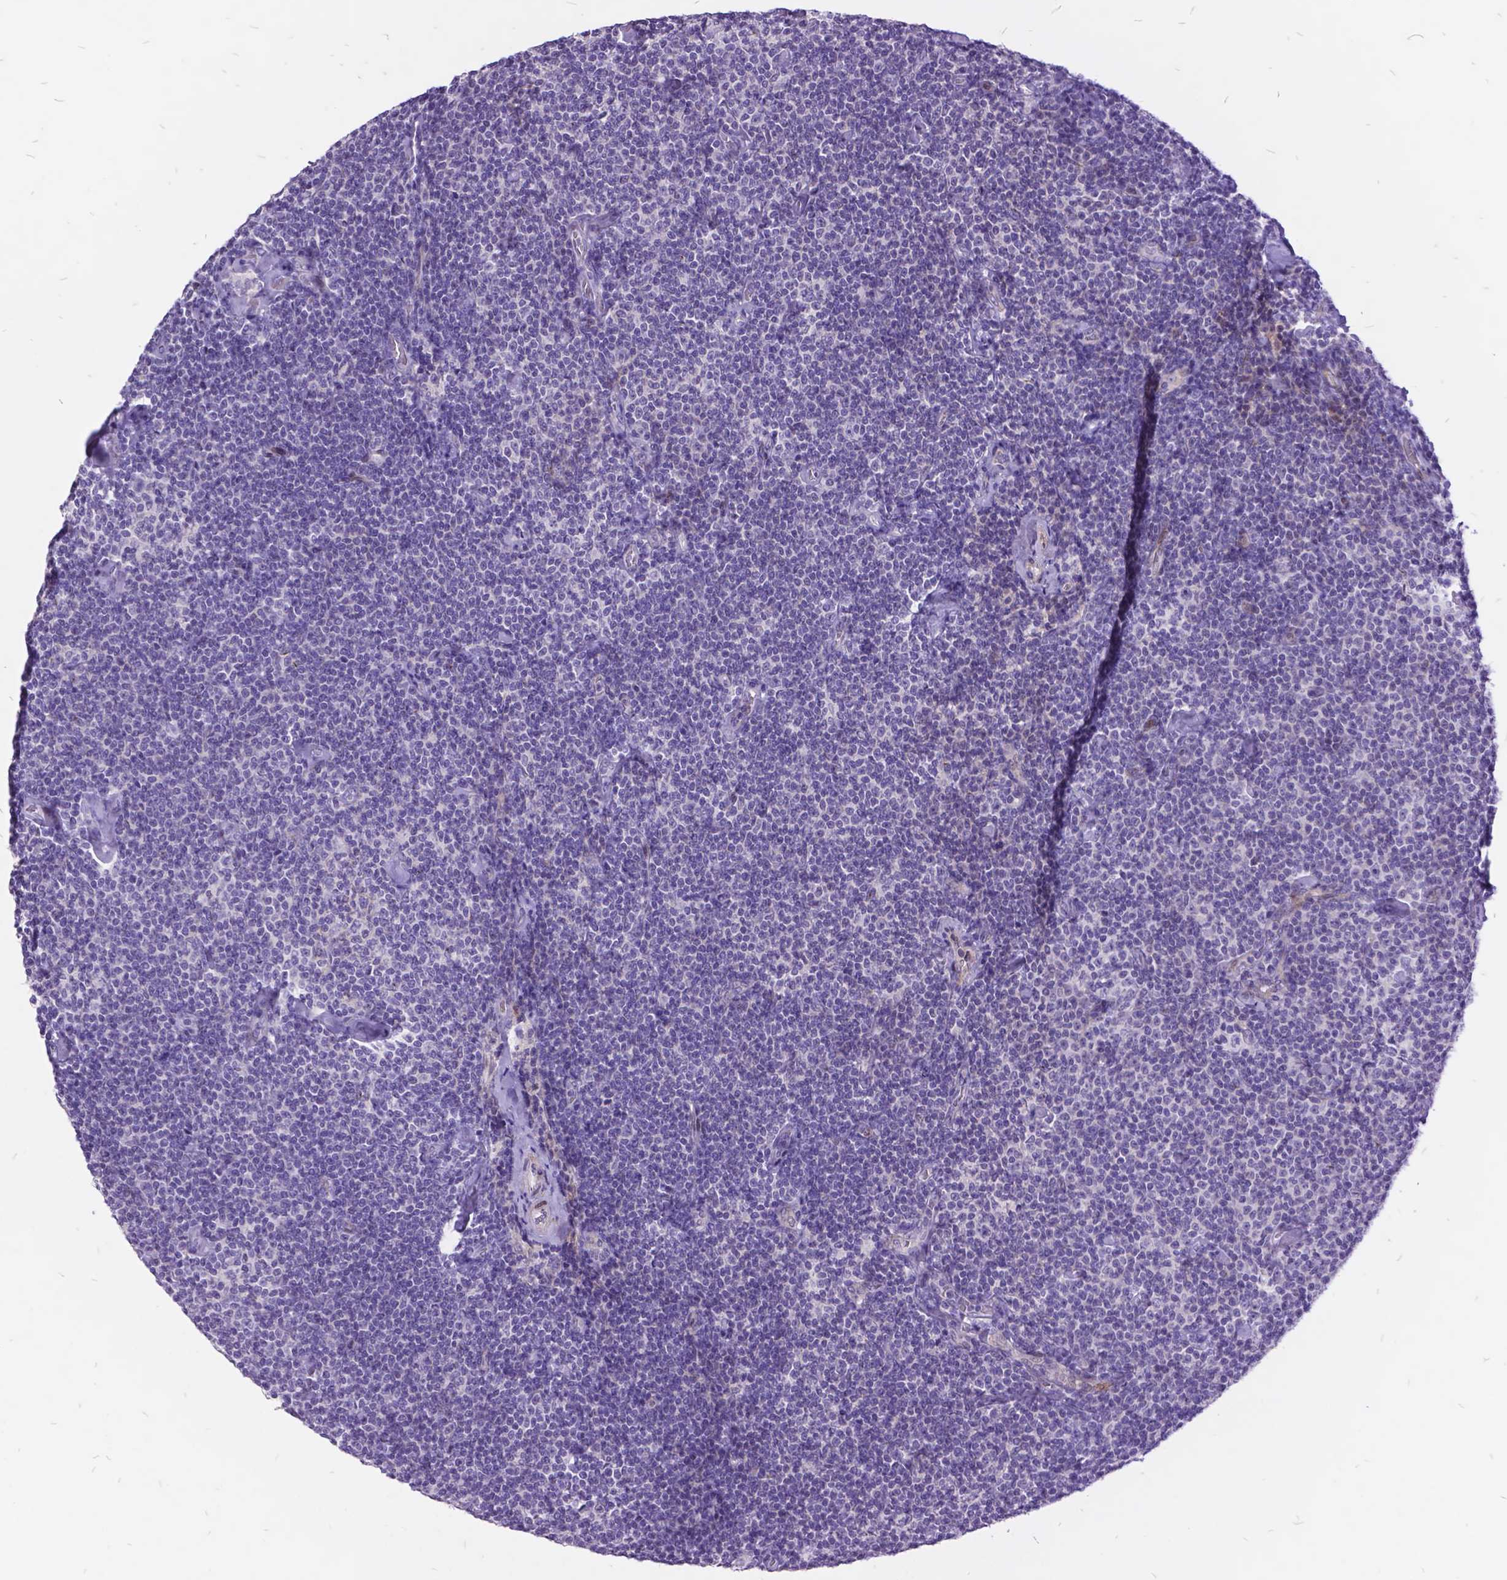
{"staining": {"intensity": "negative", "quantity": "none", "location": "none"}, "tissue": "lymphoma", "cell_type": "Tumor cells", "image_type": "cancer", "snomed": [{"axis": "morphology", "description": "Malignant lymphoma, non-Hodgkin's type, Low grade"}, {"axis": "topography", "description": "Lymph node"}], "caption": "A micrograph of human lymphoma is negative for staining in tumor cells.", "gene": "ITGB6", "patient": {"sex": "male", "age": 81}}